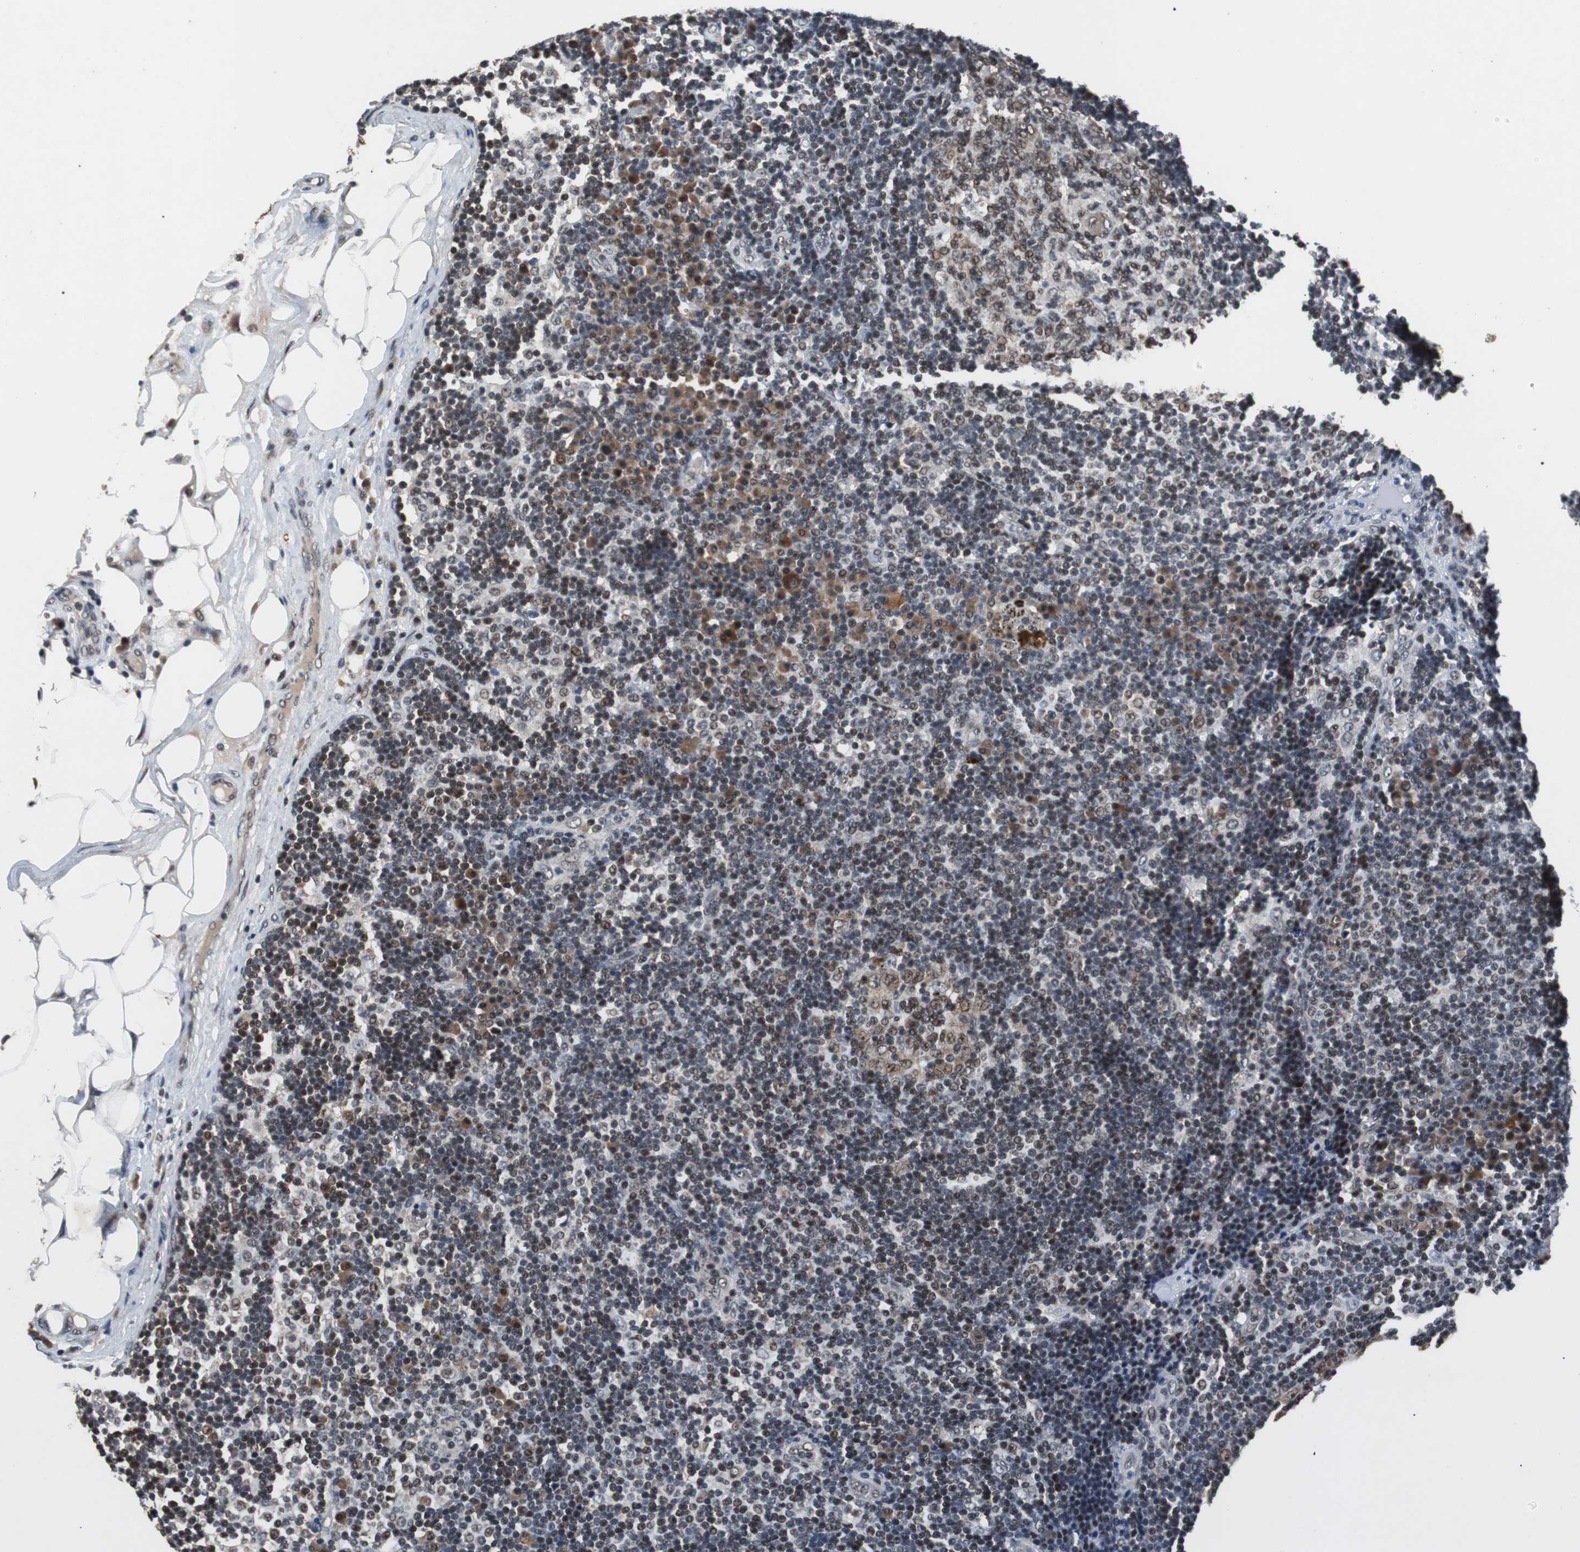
{"staining": {"intensity": "strong", "quantity": "25%-75%", "location": "nuclear"}, "tissue": "lymph node", "cell_type": "Germinal center cells", "image_type": "normal", "snomed": [{"axis": "morphology", "description": "Normal tissue, NOS"}, {"axis": "morphology", "description": "Squamous cell carcinoma, metastatic, NOS"}, {"axis": "topography", "description": "Lymph node"}], "caption": "Protein expression analysis of benign human lymph node reveals strong nuclear expression in about 25%-75% of germinal center cells. The protein is shown in brown color, while the nuclei are stained blue.", "gene": "USP28", "patient": {"sex": "female", "age": 53}}